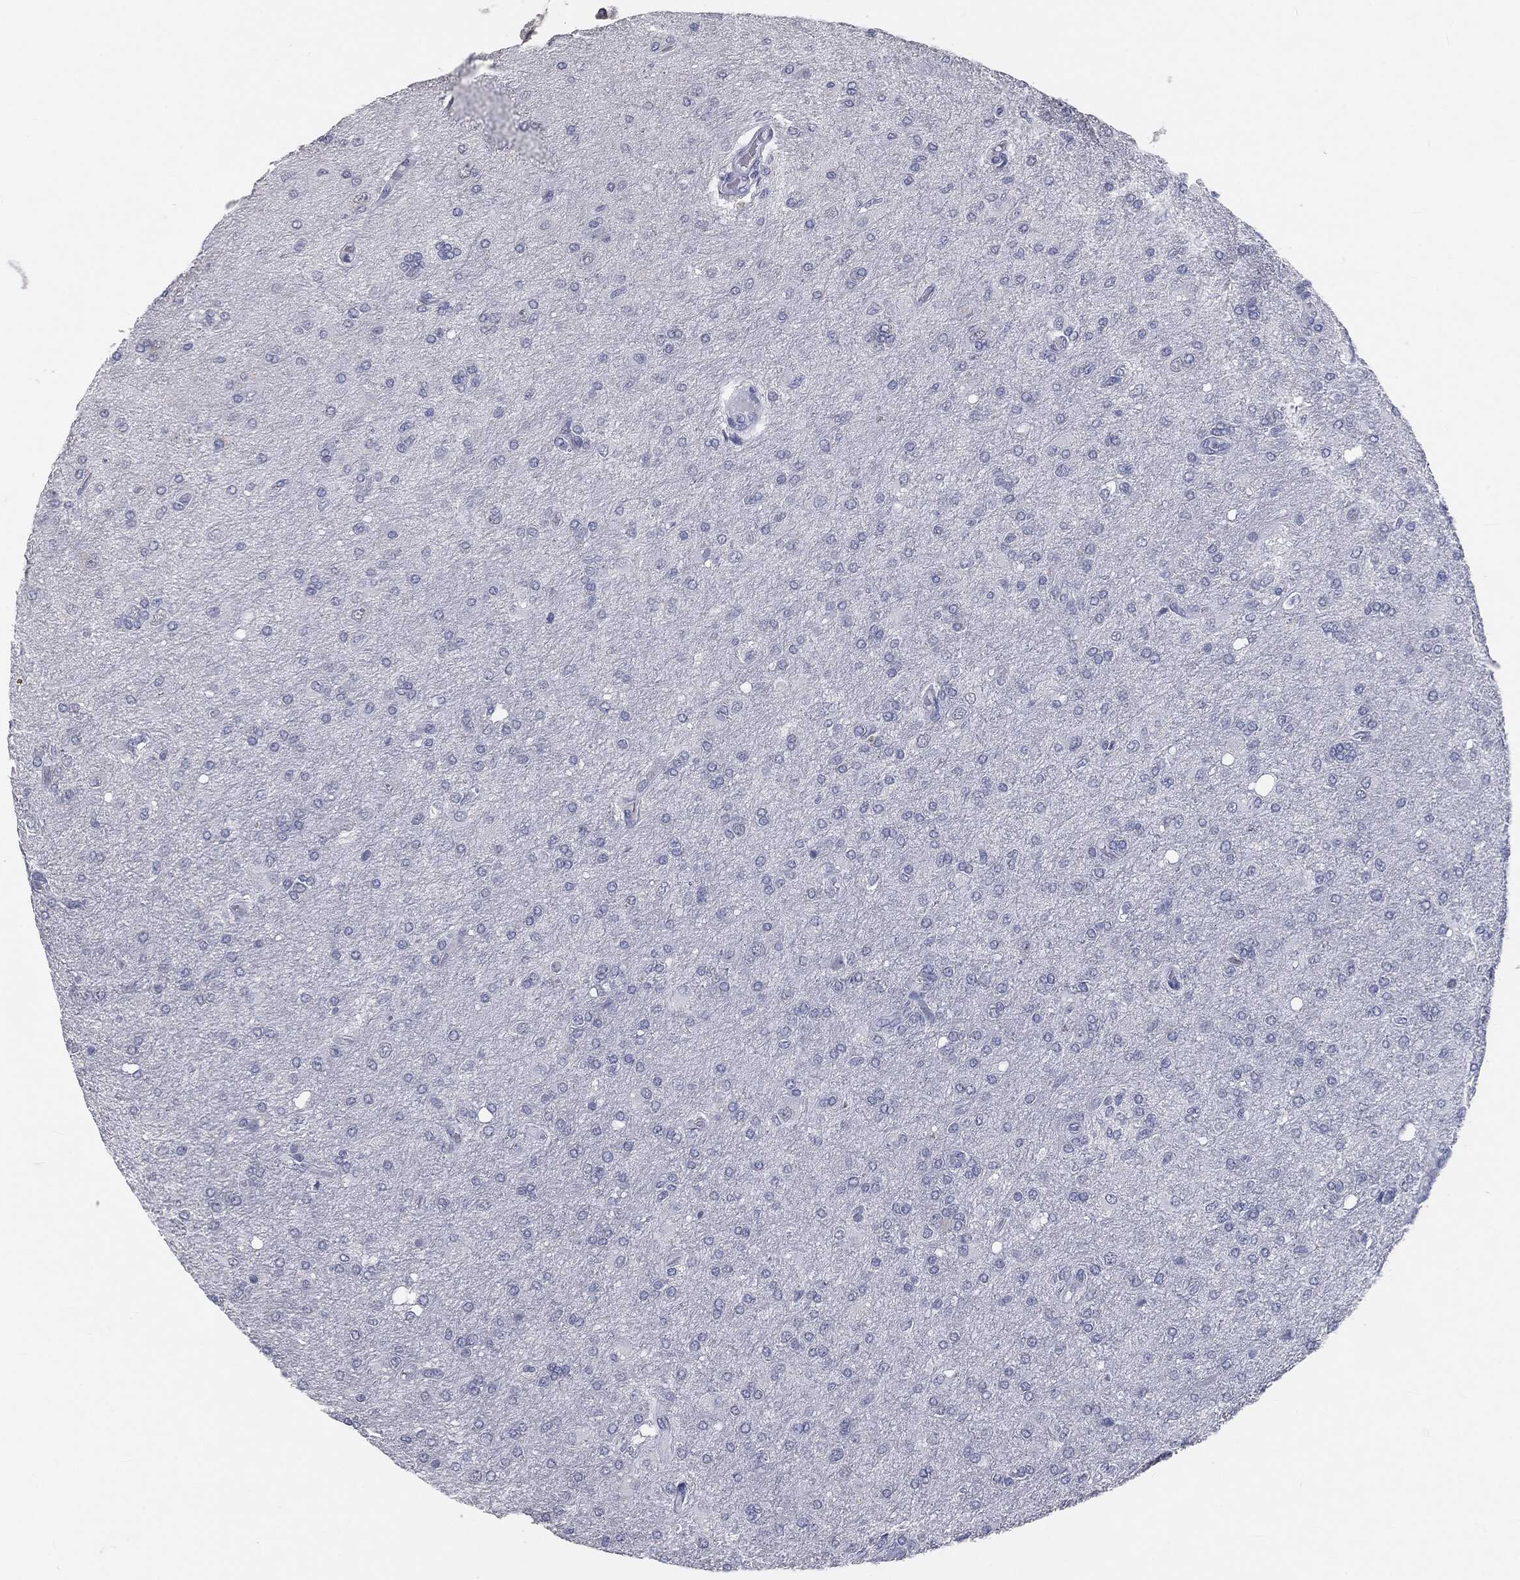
{"staining": {"intensity": "negative", "quantity": "none", "location": "none"}, "tissue": "glioma", "cell_type": "Tumor cells", "image_type": "cancer", "snomed": [{"axis": "morphology", "description": "Glioma, malignant, High grade"}, {"axis": "topography", "description": "Cerebral cortex"}], "caption": "DAB immunohistochemical staining of human malignant high-grade glioma displays no significant expression in tumor cells.", "gene": "PRAME", "patient": {"sex": "male", "age": 70}}